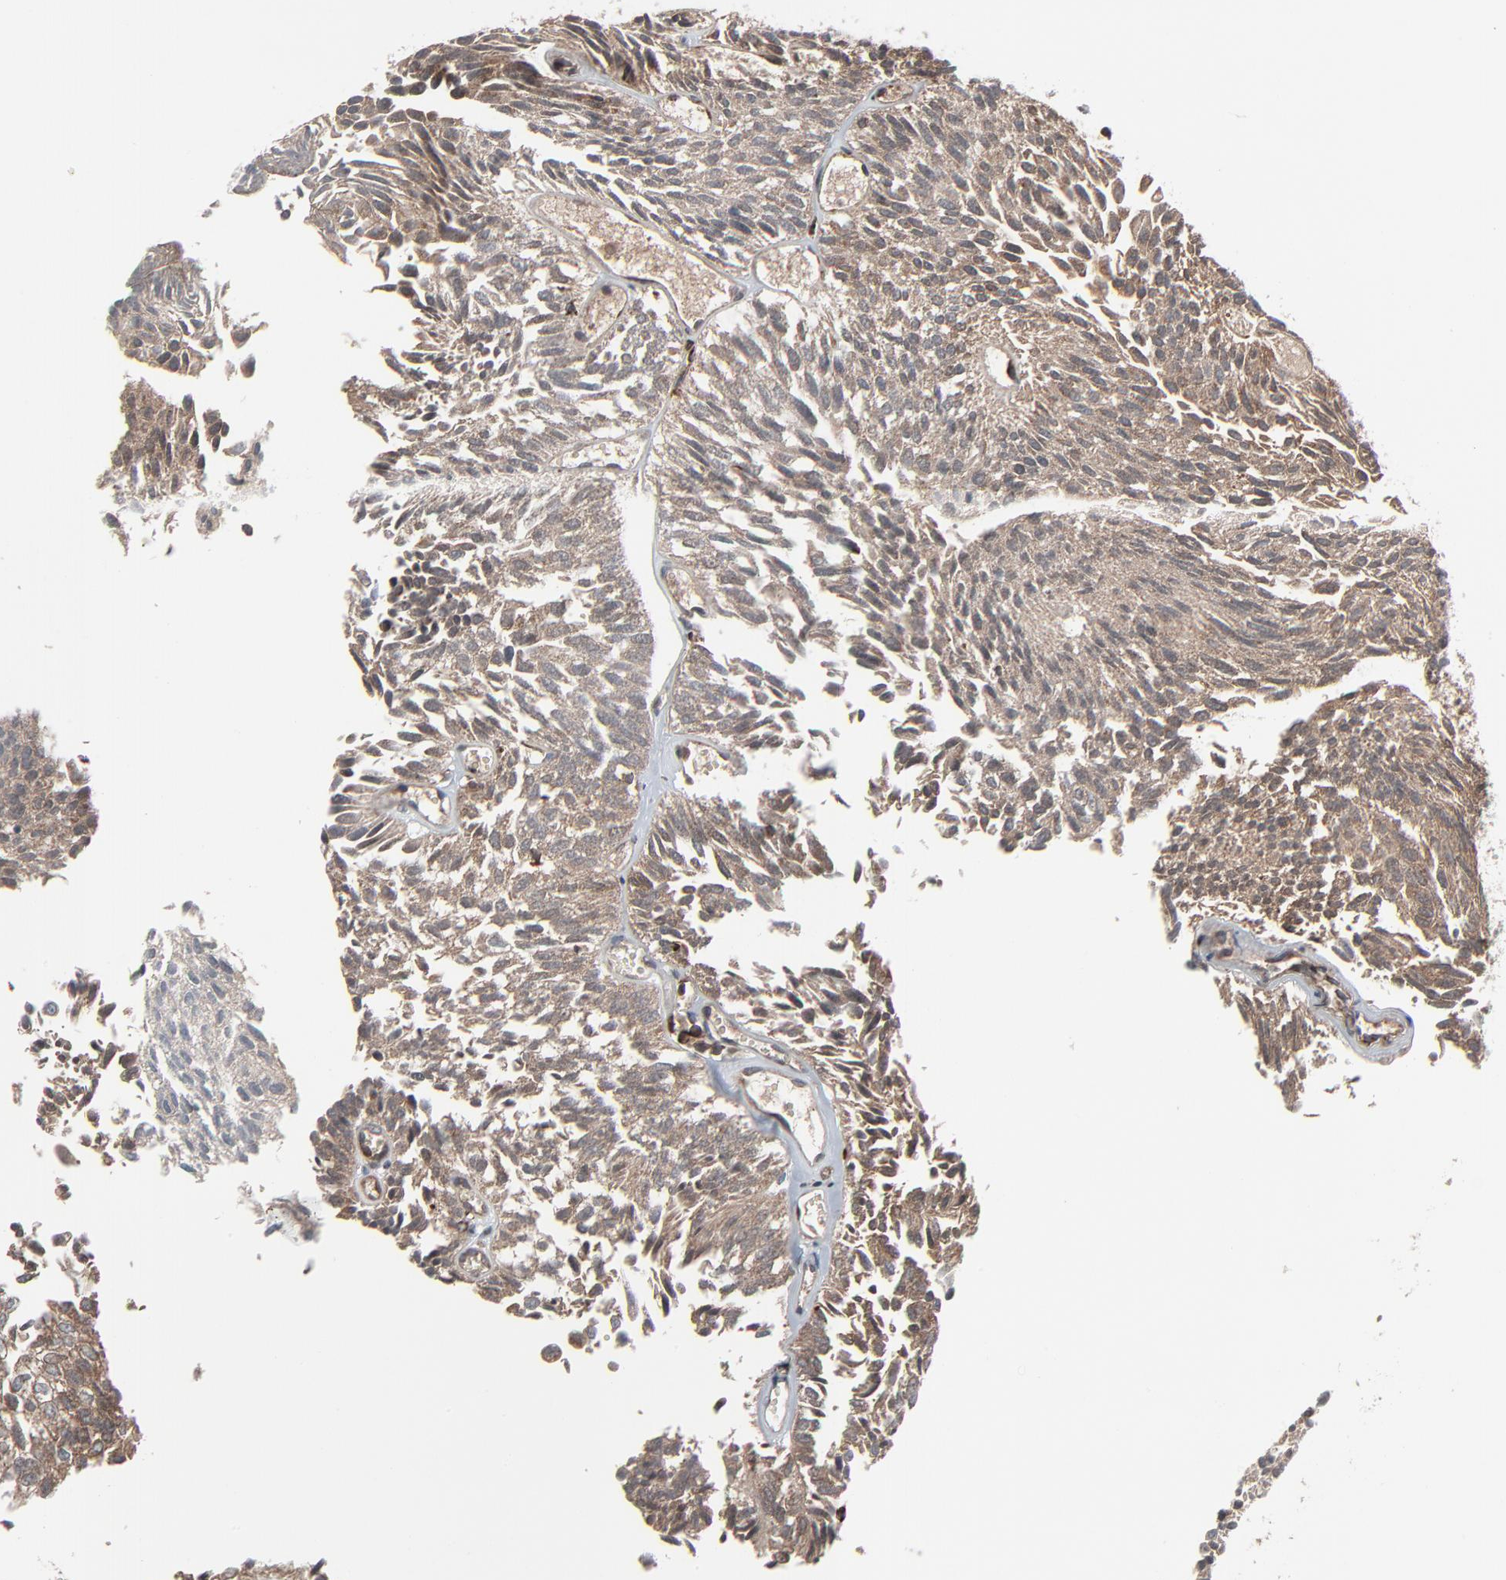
{"staining": {"intensity": "weak", "quantity": ">75%", "location": "cytoplasmic/membranous"}, "tissue": "urothelial cancer", "cell_type": "Tumor cells", "image_type": "cancer", "snomed": [{"axis": "morphology", "description": "Urothelial carcinoma, Low grade"}, {"axis": "topography", "description": "Urinary bladder"}], "caption": "Urothelial cancer stained for a protein reveals weak cytoplasmic/membranous positivity in tumor cells. The staining was performed using DAB (3,3'-diaminobenzidine) to visualize the protein expression in brown, while the nuclei were stained in blue with hematoxylin (Magnification: 20x).", "gene": "OPTN", "patient": {"sex": "male", "age": 76}}